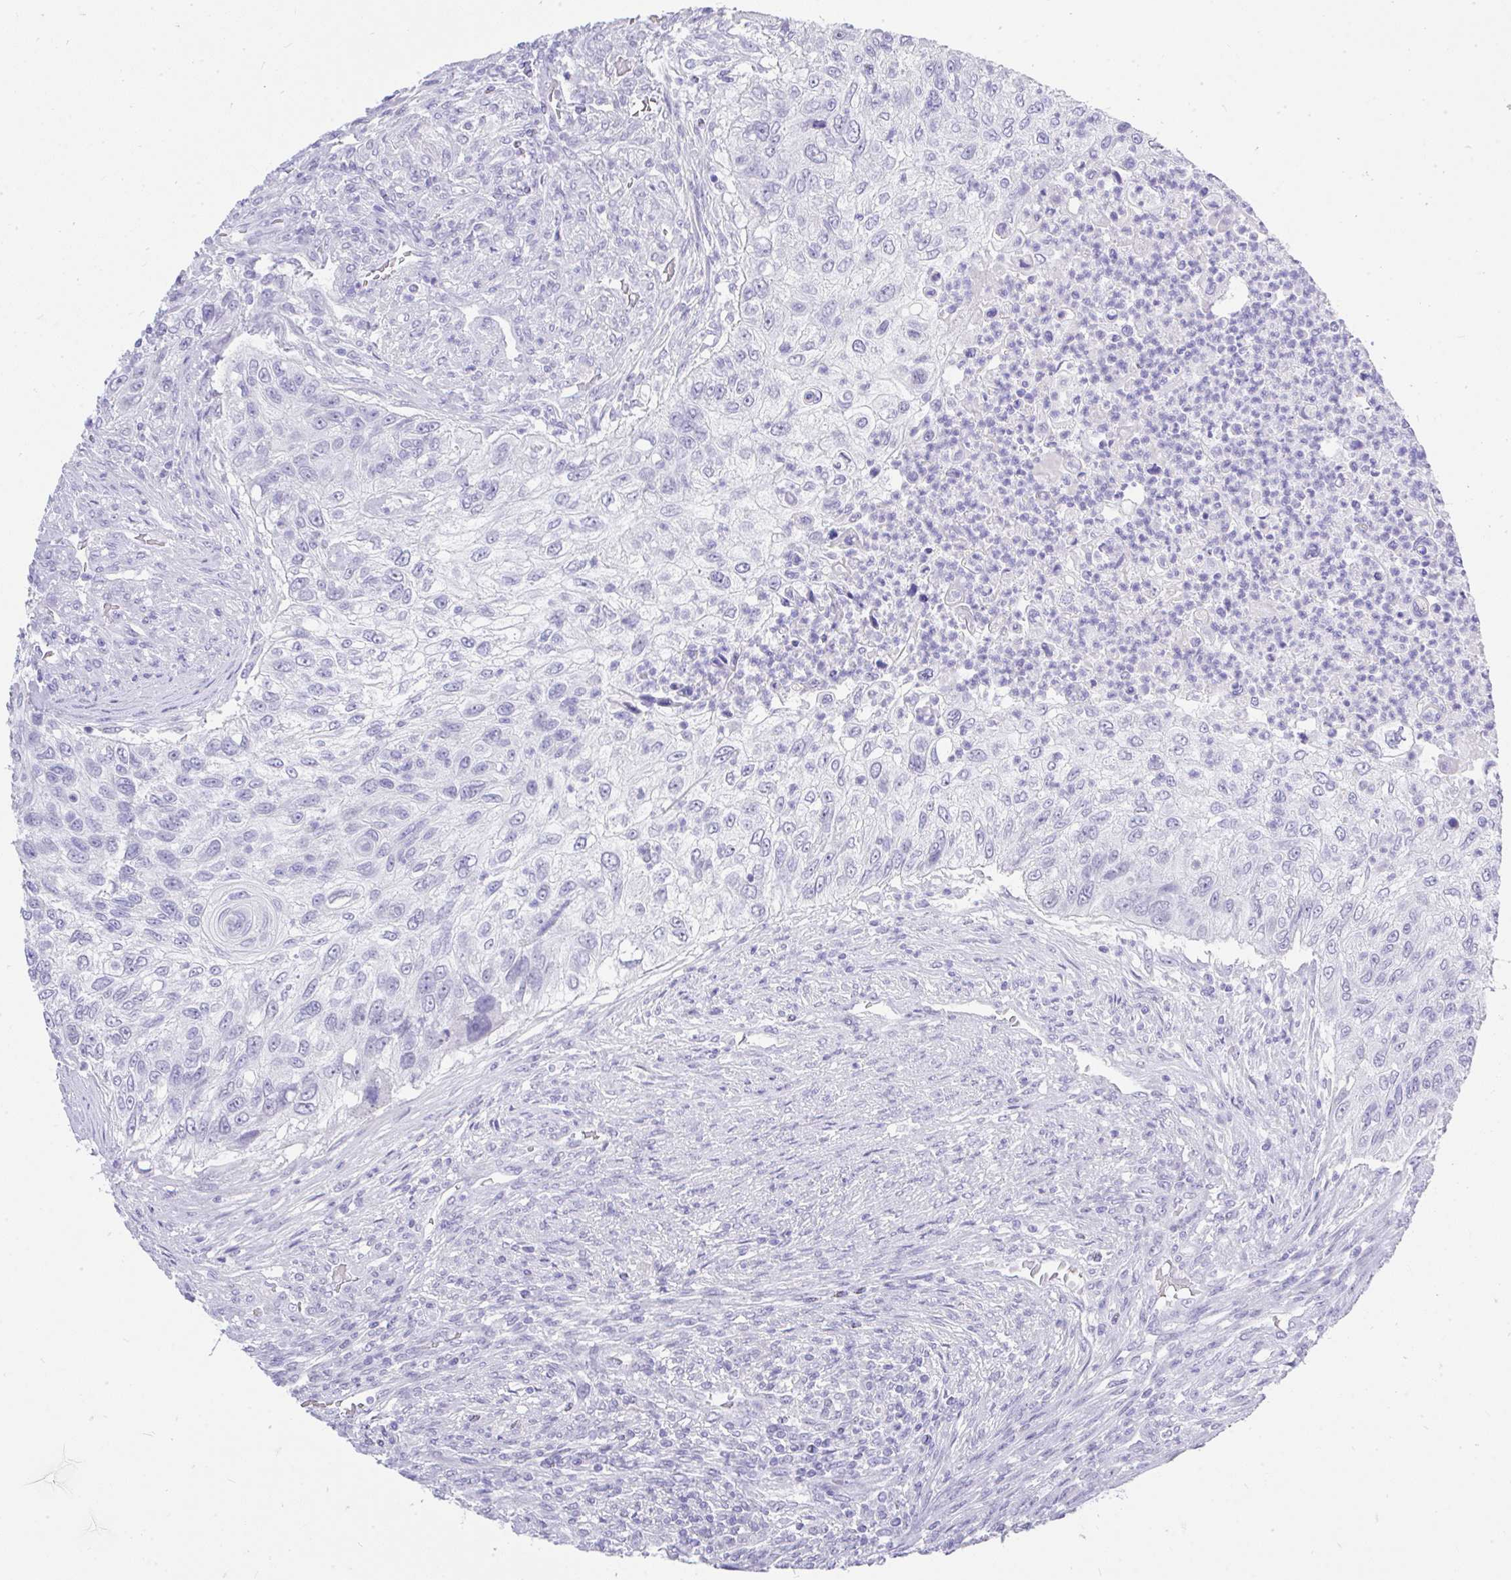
{"staining": {"intensity": "negative", "quantity": "none", "location": "none"}, "tissue": "urothelial cancer", "cell_type": "Tumor cells", "image_type": "cancer", "snomed": [{"axis": "morphology", "description": "Urothelial carcinoma, High grade"}, {"axis": "topography", "description": "Urinary bladder"}], "caption": "DAB (3,3'-diaminobenzidine) immunohistochemical staining of high-grade urothelial carcinoma reveals no significant positivity in tumor cells.", "gene": "MS4A12", "patient": {"sex": "female", "age": 60}}